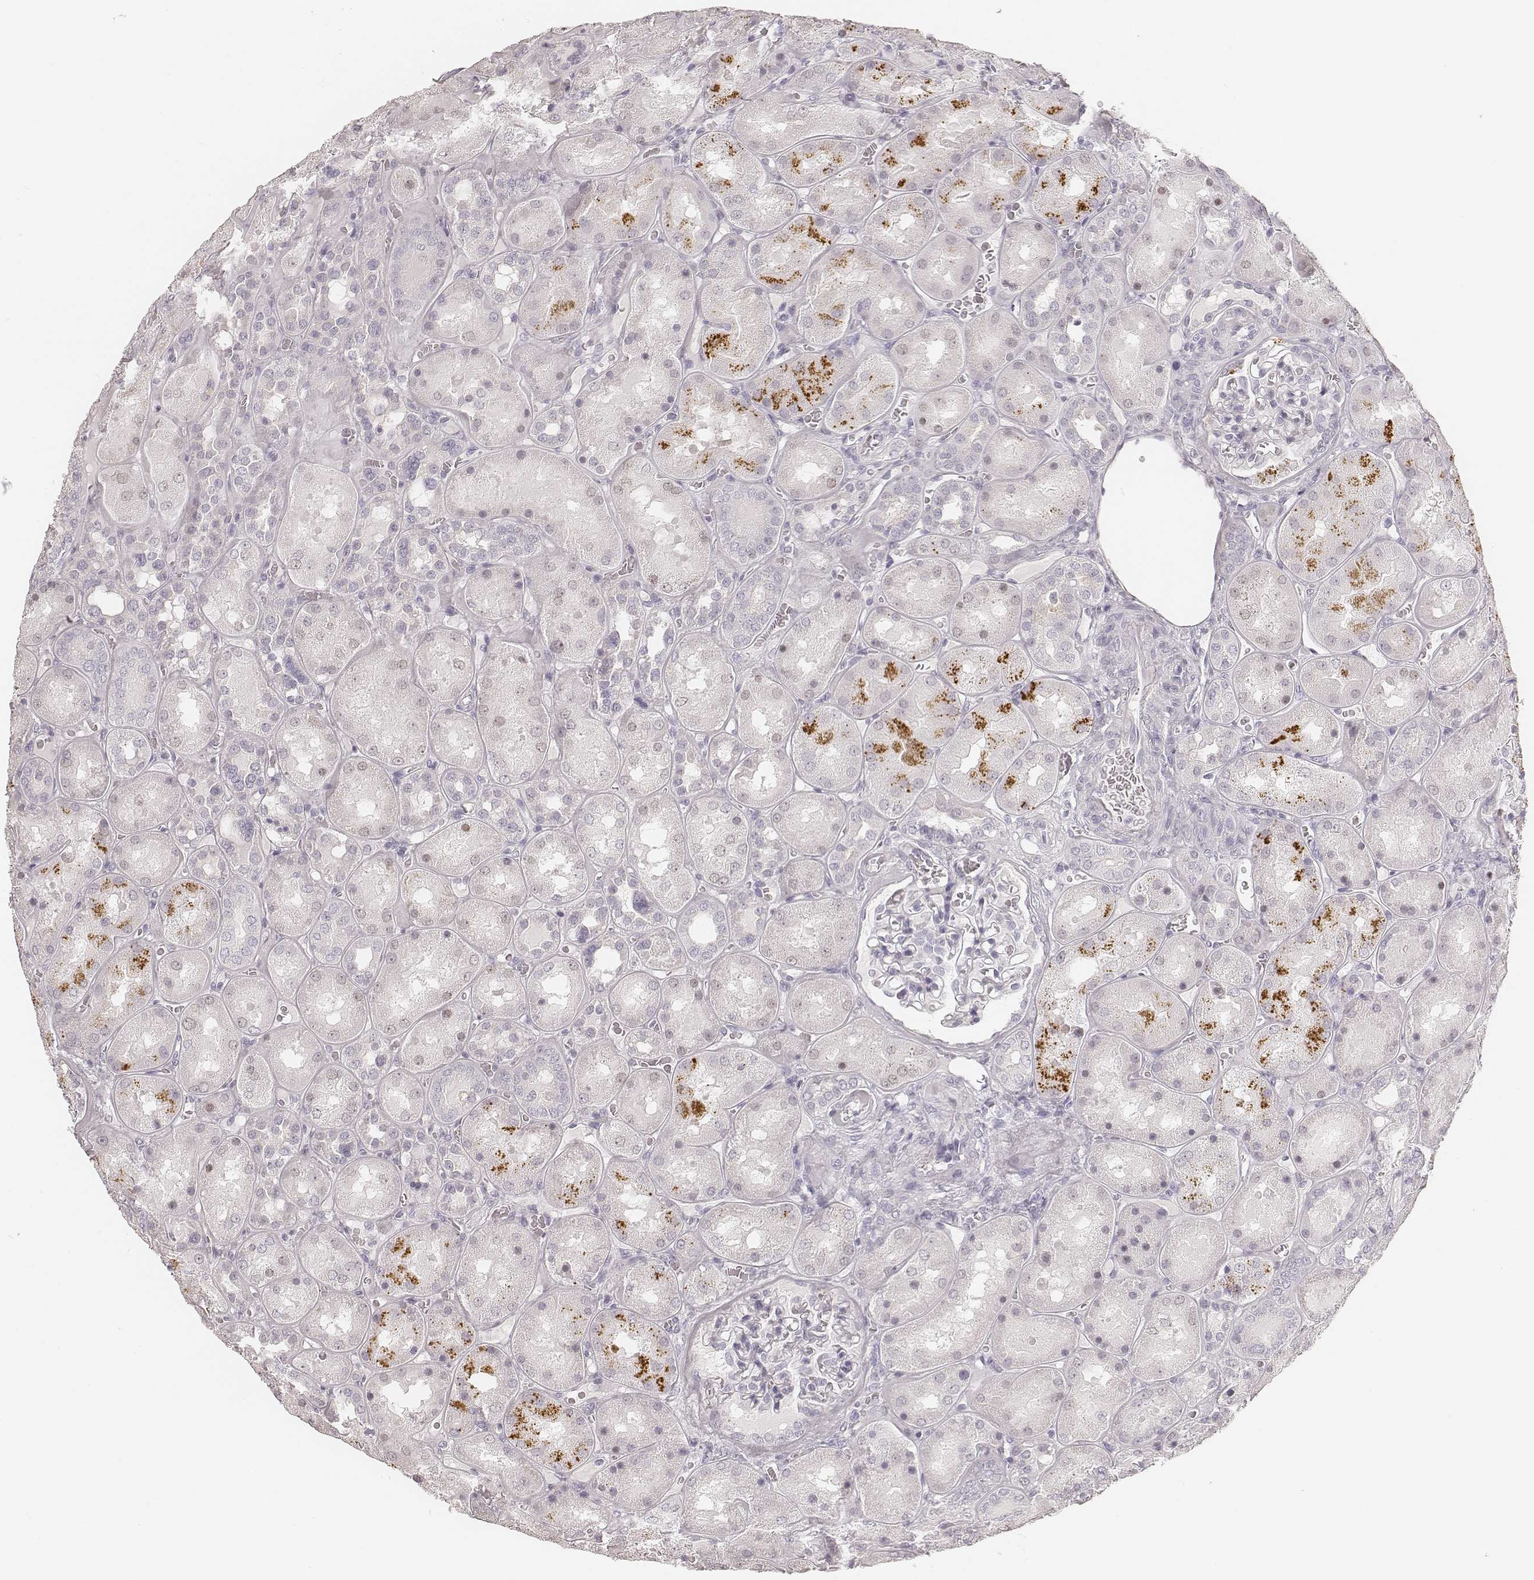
{"staining": {"intensity": "negative", "quantity": "none", "location": "none"}, "tissue": "kidney", "cell_type": "Cells in glomeruli", "image_type": "normal", "snomed": [{"axis": "morphology", "description": "Normal tissue, NOS"}, {"axis": "topography", "description": "Kidney"}], "caption": "Immunohistochemistry photomicrograph of benign kidney stained for a protein (brown), which demonstrates no staining in cells in glomeruli. Brightfield microscopy of immunohistochemistry (IHC) stained with DAB (3,3'-diaminobenzidine) (brown) and hematoxylin (blue), captured at high magnification.", "gene": "HNF4G", "patient": {"sex": "male", "age": 73}}